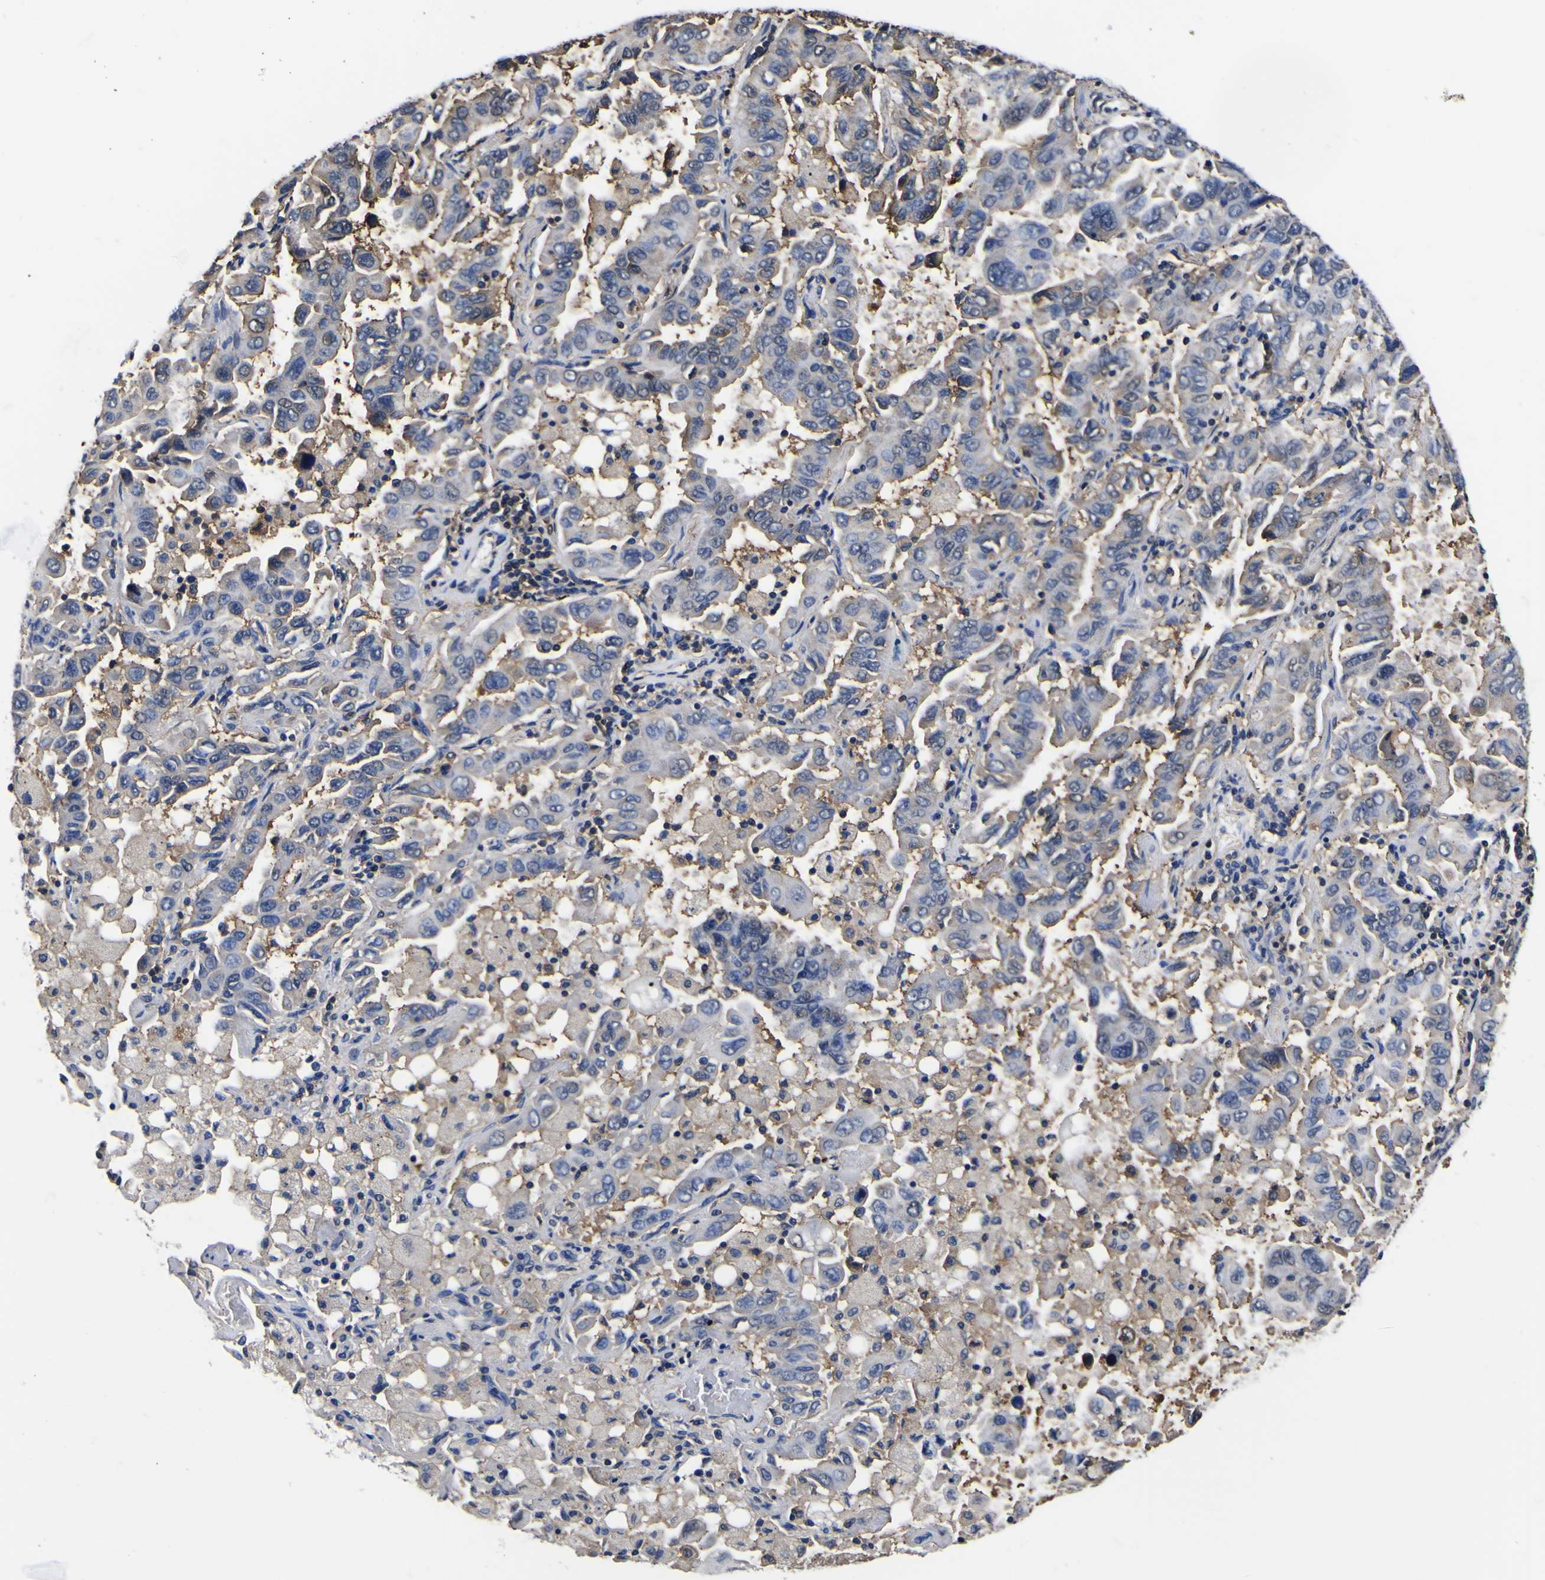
{"staining": {"intensity": "moderate", "quantity": "<25%", "location": "cytoplasmic/membranous"}, "tissue": "lung cancer", "cell_type": "Tumor cells", "image_type": "cancer", "snomed": [{"axis": "morphology", "description": "Adenocarcinoma, NOS"}, {"axis": "topography", "description": "Lung"}], "caption": "Adenocarcinoma (lung) was stained to show a protein in brown. There is low levels of moderate cytoplasmic/membranous staining in approximately <25% of tumor cells. (DAB (3,3'-diaminobenzidine) IHC with brightfield microscopy, high magnification).", "gene": "FAM110B", "patient": {"sex": "male", "age": 64}}